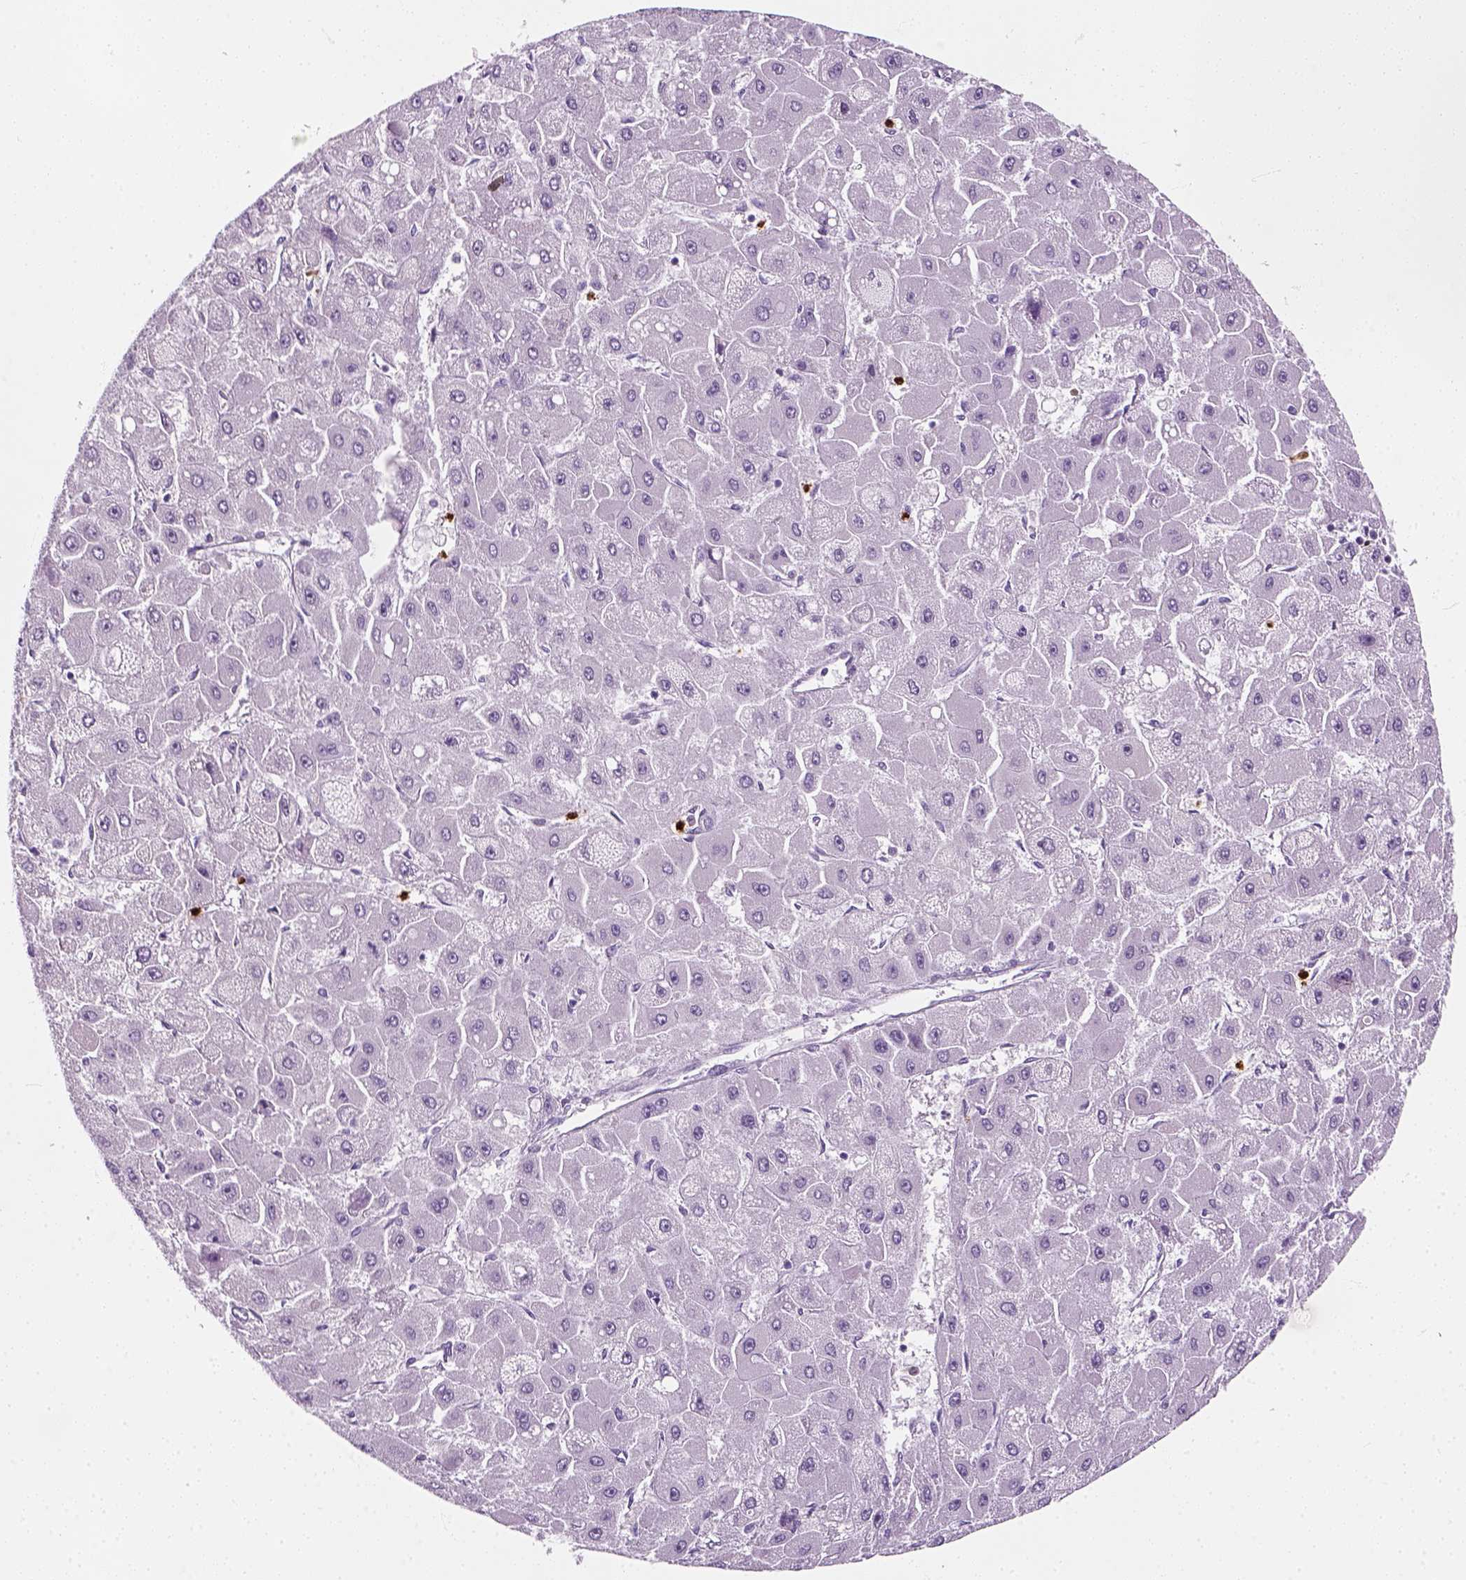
{"staining": {"intensity": "negative", "quantity": "none", "location": "none"}, "tissue": "liver cancer", "cell_type": "Tumor cells", "image_type": "cancer", "snomed": [{"axis": "morphology", "description": "Carcinoma, Hepatocellular, NOS"}, {"axis": "topography", "description": "Liver"}], "caption": "Human liver cancer stained for a protein using IHC shows no staining in tumor cells.", "gene": "IL4", "patient": {"sex": "female", "age": 25}}